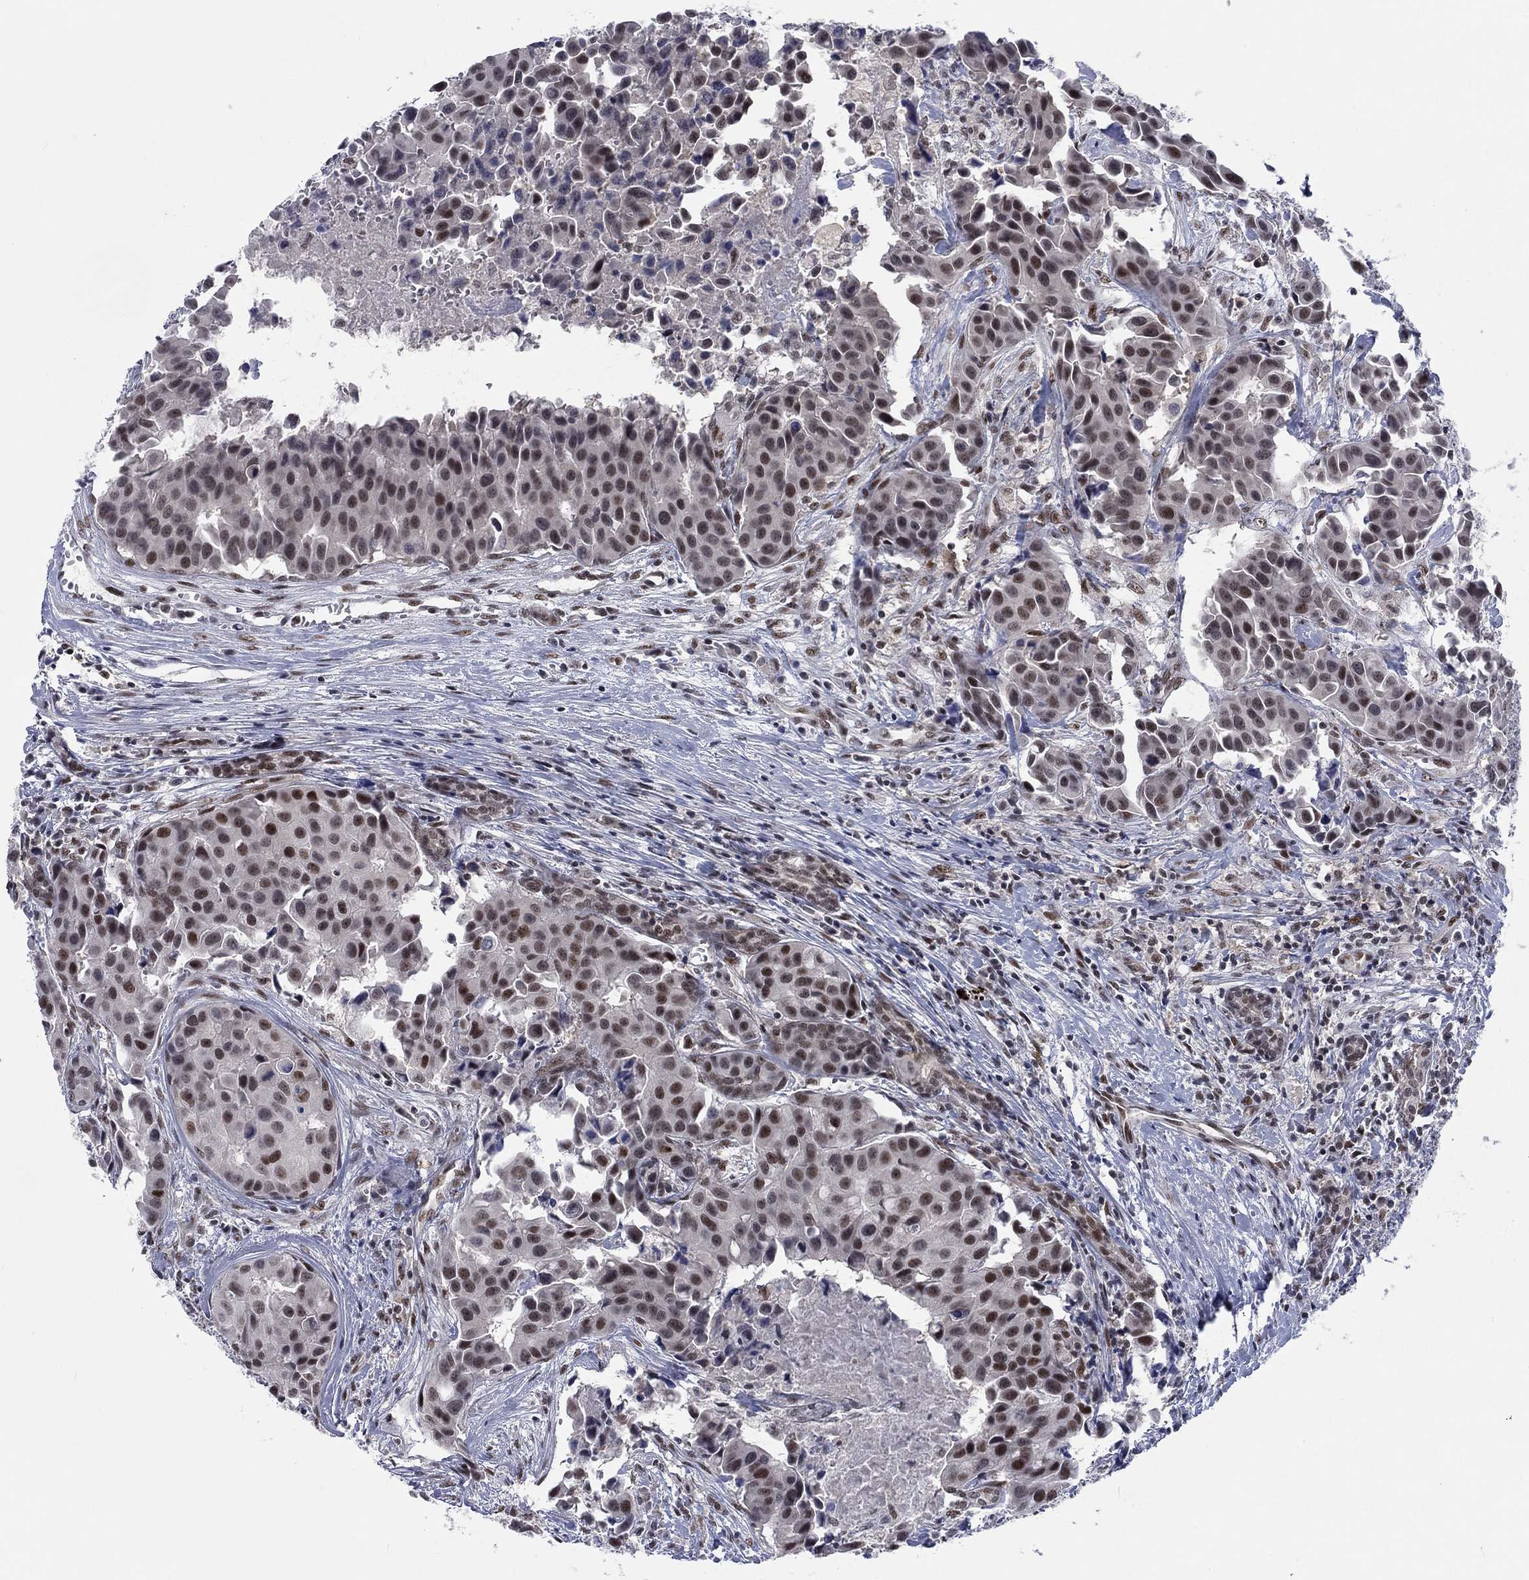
{"staining": {"intensity": "strong", "quantity": "25%-75%", "location": "nuclear"}, "tissue": "head and neck cancer", "cell_type": "Tumor cells", "image_type": "cancer", "snomed": [{"axis": "morphology", "description": "Adenocarcinoma, NOS"}, {"axis": "topography", "description": "Head-Neck"}], "caption": "High-magnification brightfield microscopy of head and neck adenocarcinoma stained with DAB (brown) and counterstained with hematoxylin (blue). tumor cells exhibit strong nuclear expression is present in approximately25%-75% of cells.", "gene": "FYTTD1", "patient": {"sex": "male", "age": 76}}